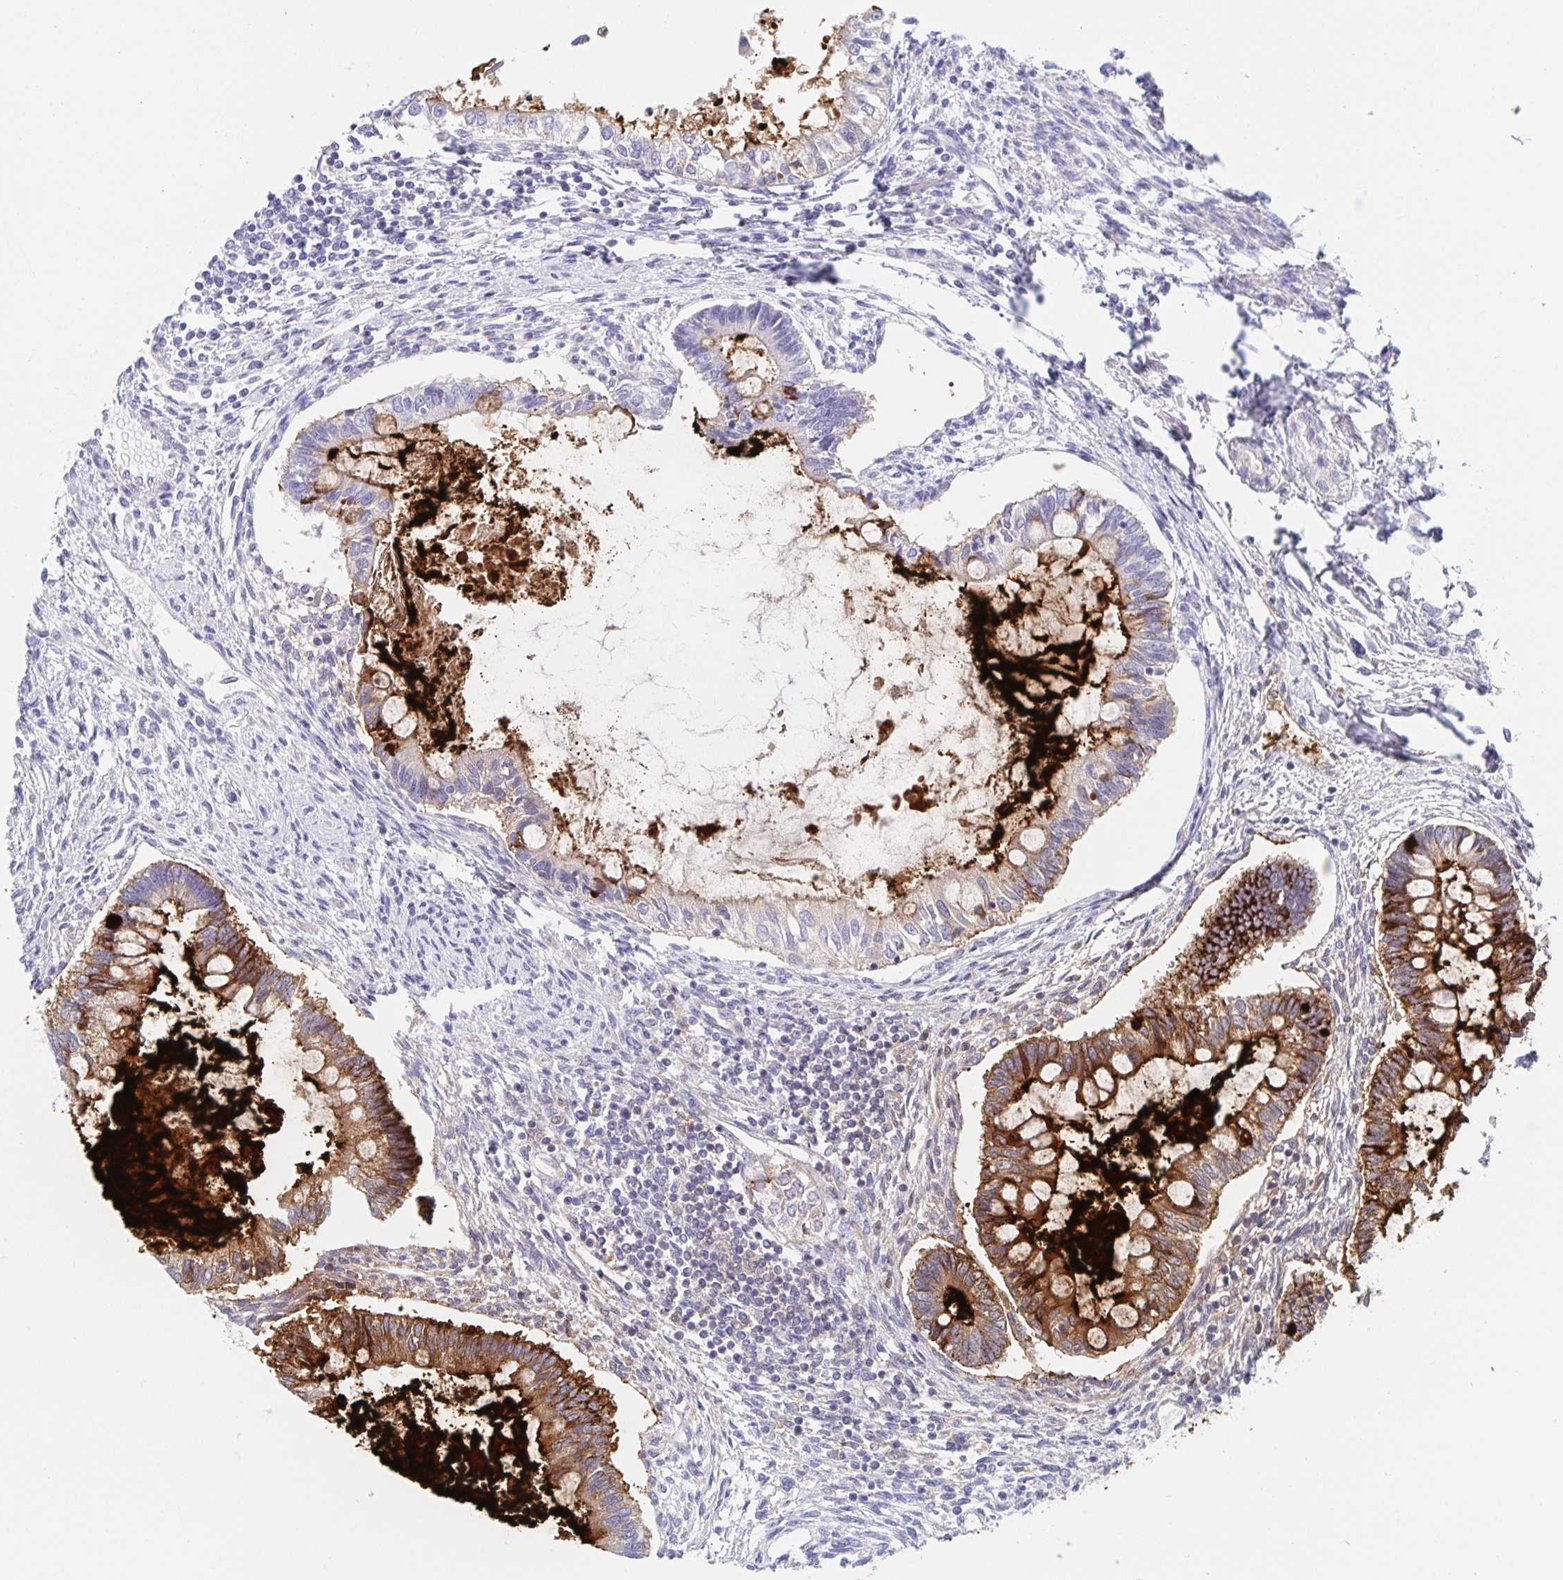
{"staining": {"intensity": "strong", "quantity": "25%-75%", "location": "cytoplasmic/membranous"}, "tissue": "testis cancer", "cell_type": "Tumor cells", "image_type": "cancer", "snomed": [{"axis": "morphology", "description": "Carcinoma, Embryonal, NOS"}, {"axis": "topography", "description": "Testis"}], "caption": "DAB (3,3'-diaminobenzidine) immunohistochemical staining of human testis cancer (embryonal carcinoma) demonstrates strong cytoplasmic/membranous protein positivity in approximately 25%-75% of tumor cells. The staining is performed using DAB (3,3'-diaminobenzidine) brown chromogen to label protein expression. The nuclei are counter-stained blue using hematoxylin.", "gene": "DMBT1", "patient": {"sex": "male", "age": 37}}